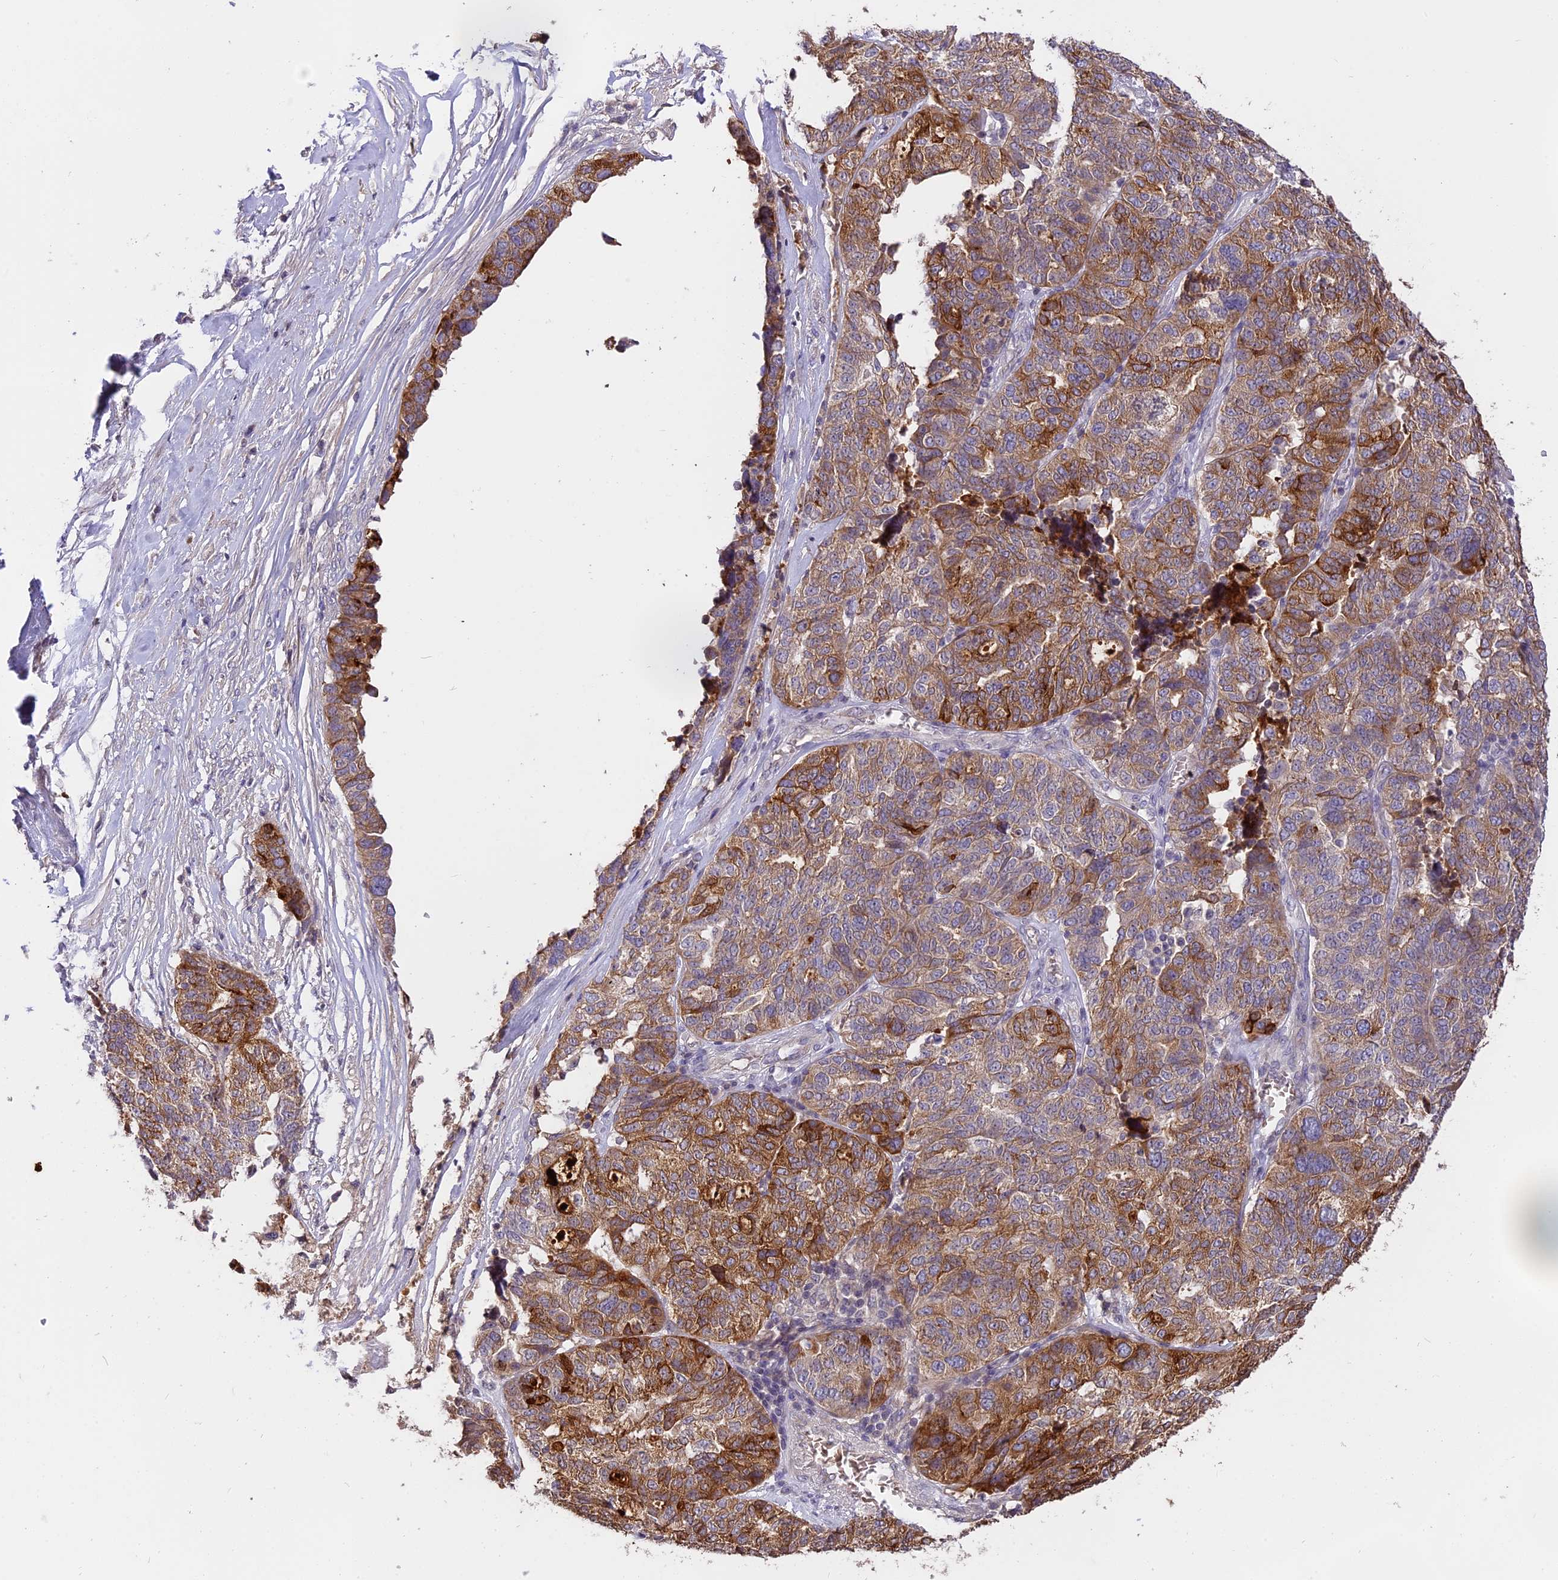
{"staining": {"intensity": "moderate", "quantity": ">75%", "location": "cytoplasmic/membranous"}, "tissue": "ovarian cancer", "cell_type": "Tumor cells", "image_type": "cancer", "snomed": [{"axis": "morphology", "description": "Cystadenocarcinoma, serous, NOS"}, {"axis": "topography", "description": "Ovary"}], "caption": "This micrograph shows immunohistochemistry staining of ovarian serous cystadenocarcinoma, with medium moderate cytoplasmic/membranous expression in approximately >75% of tumor cells.", "gene": "WFDC2", "patient": {"sex": "female", "age": 59}}